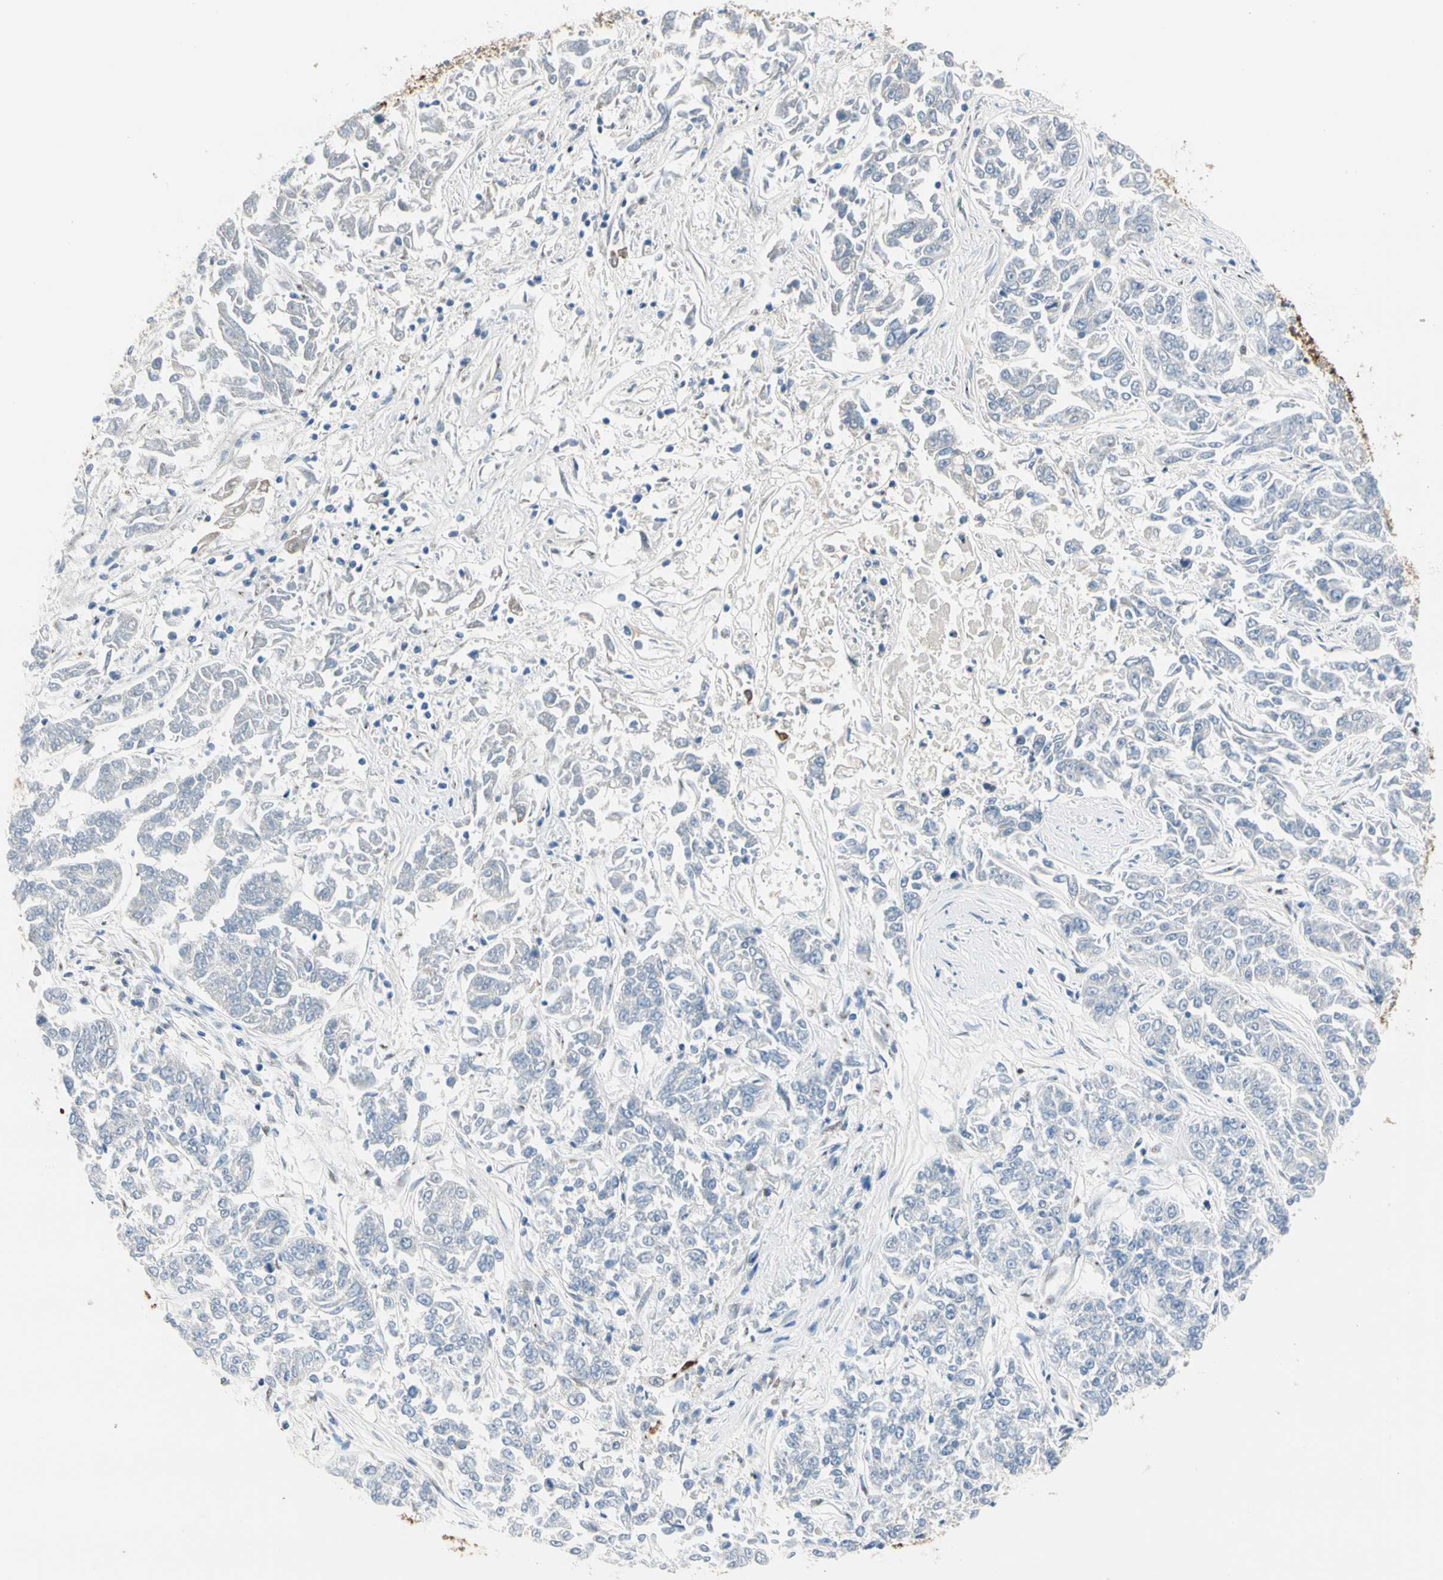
{"staining": {"intensity": "negative", "quantity": "none", "location": "none"}, "tissue": "lung cancer", "cell_type": "Tumor cells", "image_type": "cancer", "snomed": [{"axis": "morphology", "description": "Adenocarcinoma, NOS"}, {"axis": "topography", "description": "Lung"}], "caption": "Immunohistochemistry (IHC) histopathology image of human adenocarcinoma (lung) stained for a protein (brown), which reveals no staining in tumor cells. (Stains: DAB IHC with hematoxylin counter stain, Microscopy: brightfield microscopy at high magnification).", "gene": "LAMB3", "patient": {"sex": "male", "age": 84}}